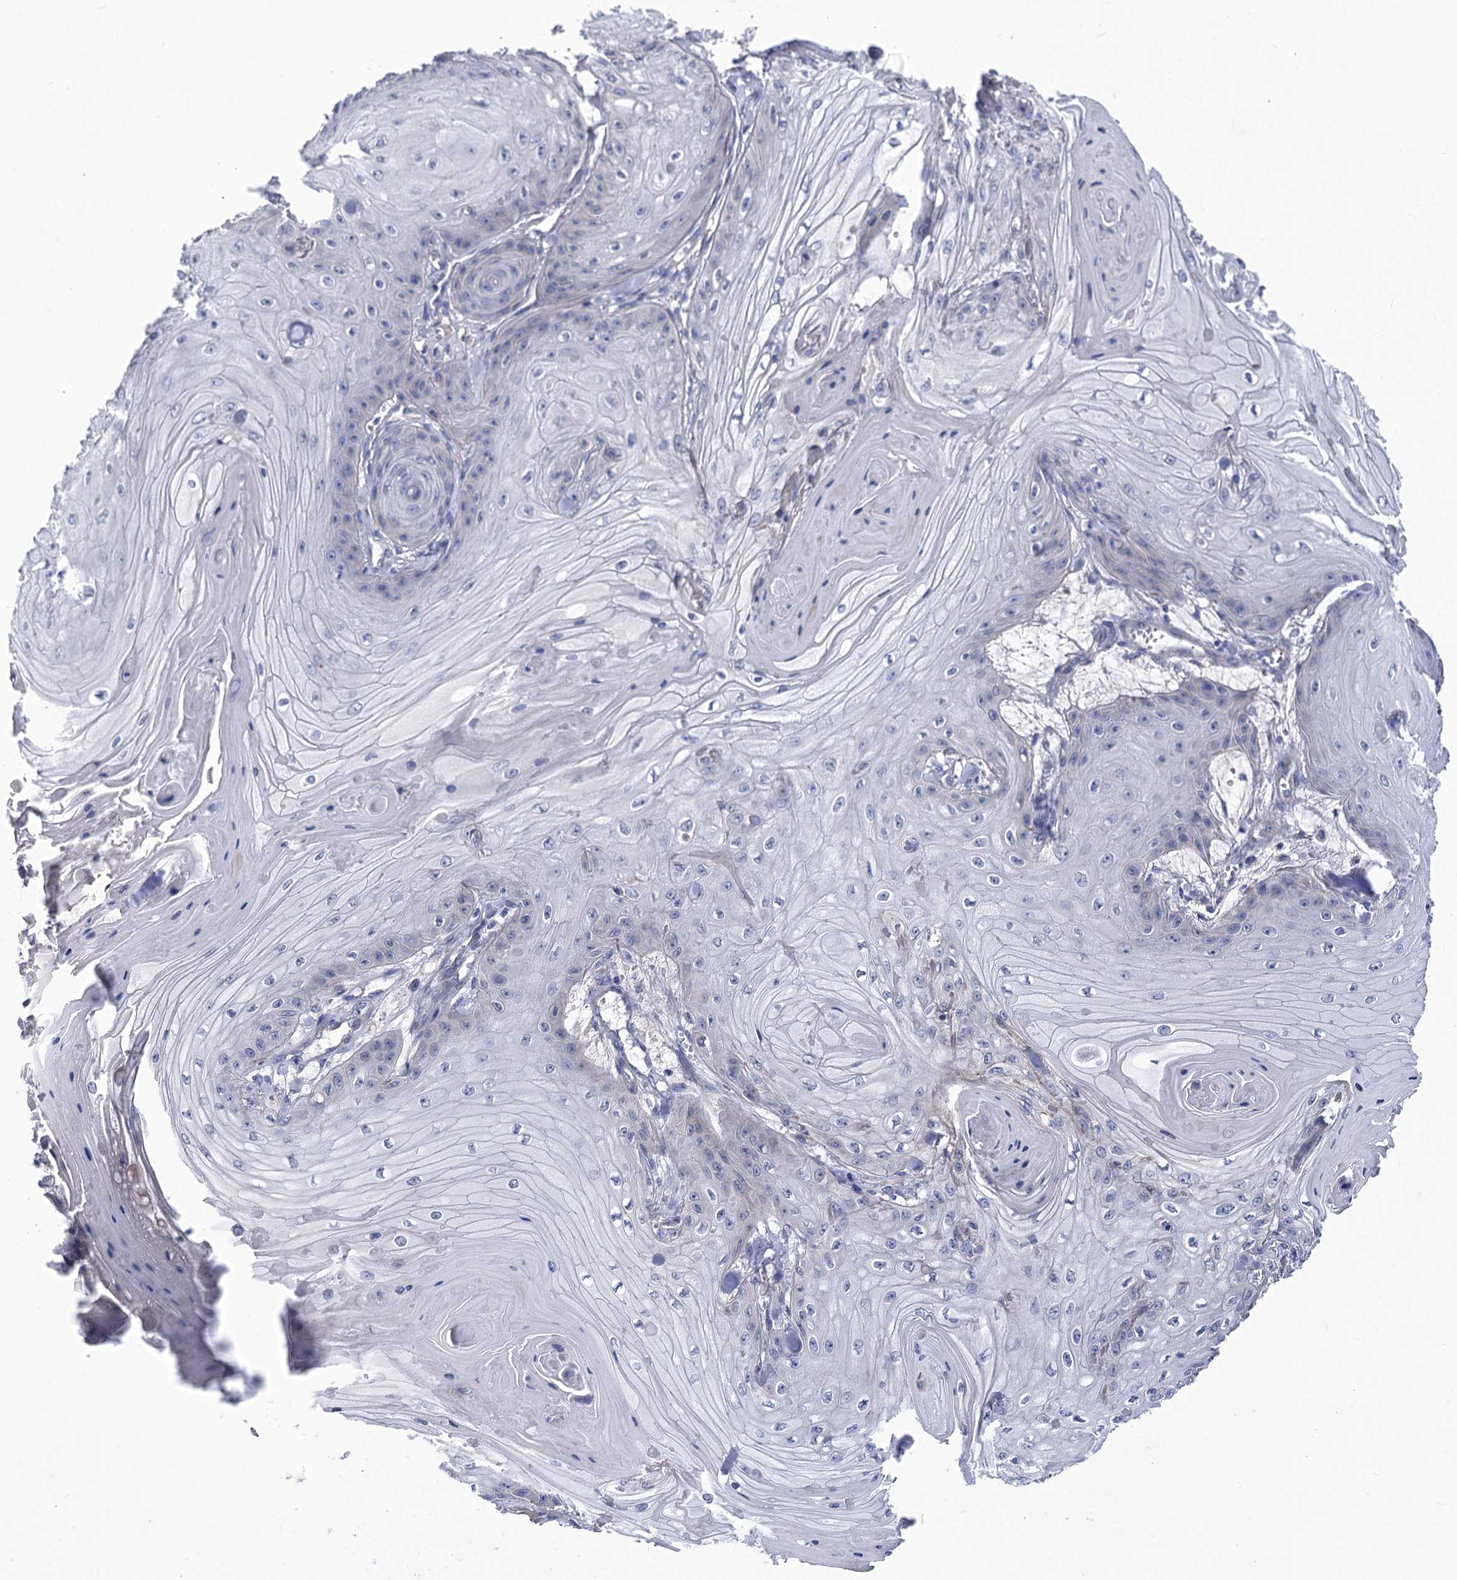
{"staining": {"intensity": "negative", "quantity": "none", "location": "none"}, "tissue": "skin cancer", "cell_type": "Tumor cells", "image_type": "cancer", "snomed": [{"axis": "morphology", "description": "Squamous cell carcinoma, NOS"}, {"axis": "topography", "description": "Skin"}], "caption": "This is a histopathology image of IHC staining of skin cancer, which shows no staining in tumor cells.", "gene": "RDH16", "patient": {"sex": "male", "age": 74}}